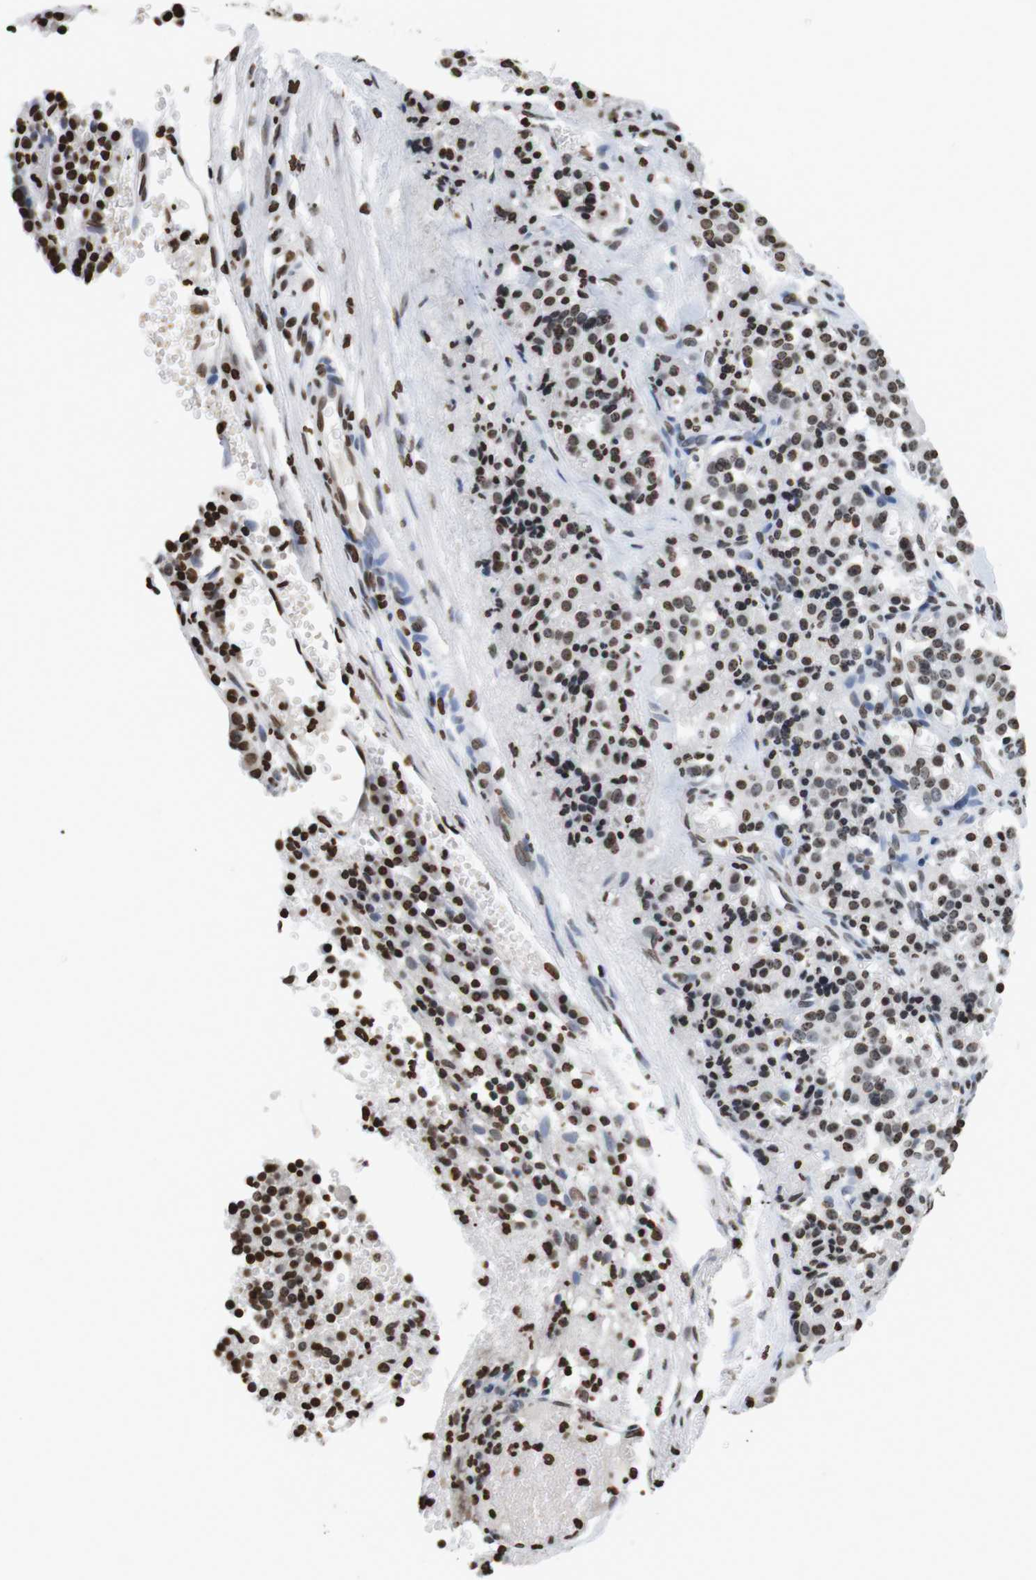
{"staining": {"intensity": "moderate", "quantity": ">75%", "location": "nuclear"}, "tissue": "carcinoid", "cell_type": "Tumor cells", "image_type": "cancer", "snomed": [{"axis": "morphology", "description": "Carcinoid, malignant, NOS"}, {"axis": "topography", "description": "Lung"}], "caption": "Carcinoid stained with immunohistochemistry reveals moderate nuclear expression in about >75% of tumor cells.", "gene": "BSX", "patient": {"sex": "male", "age": 30}}